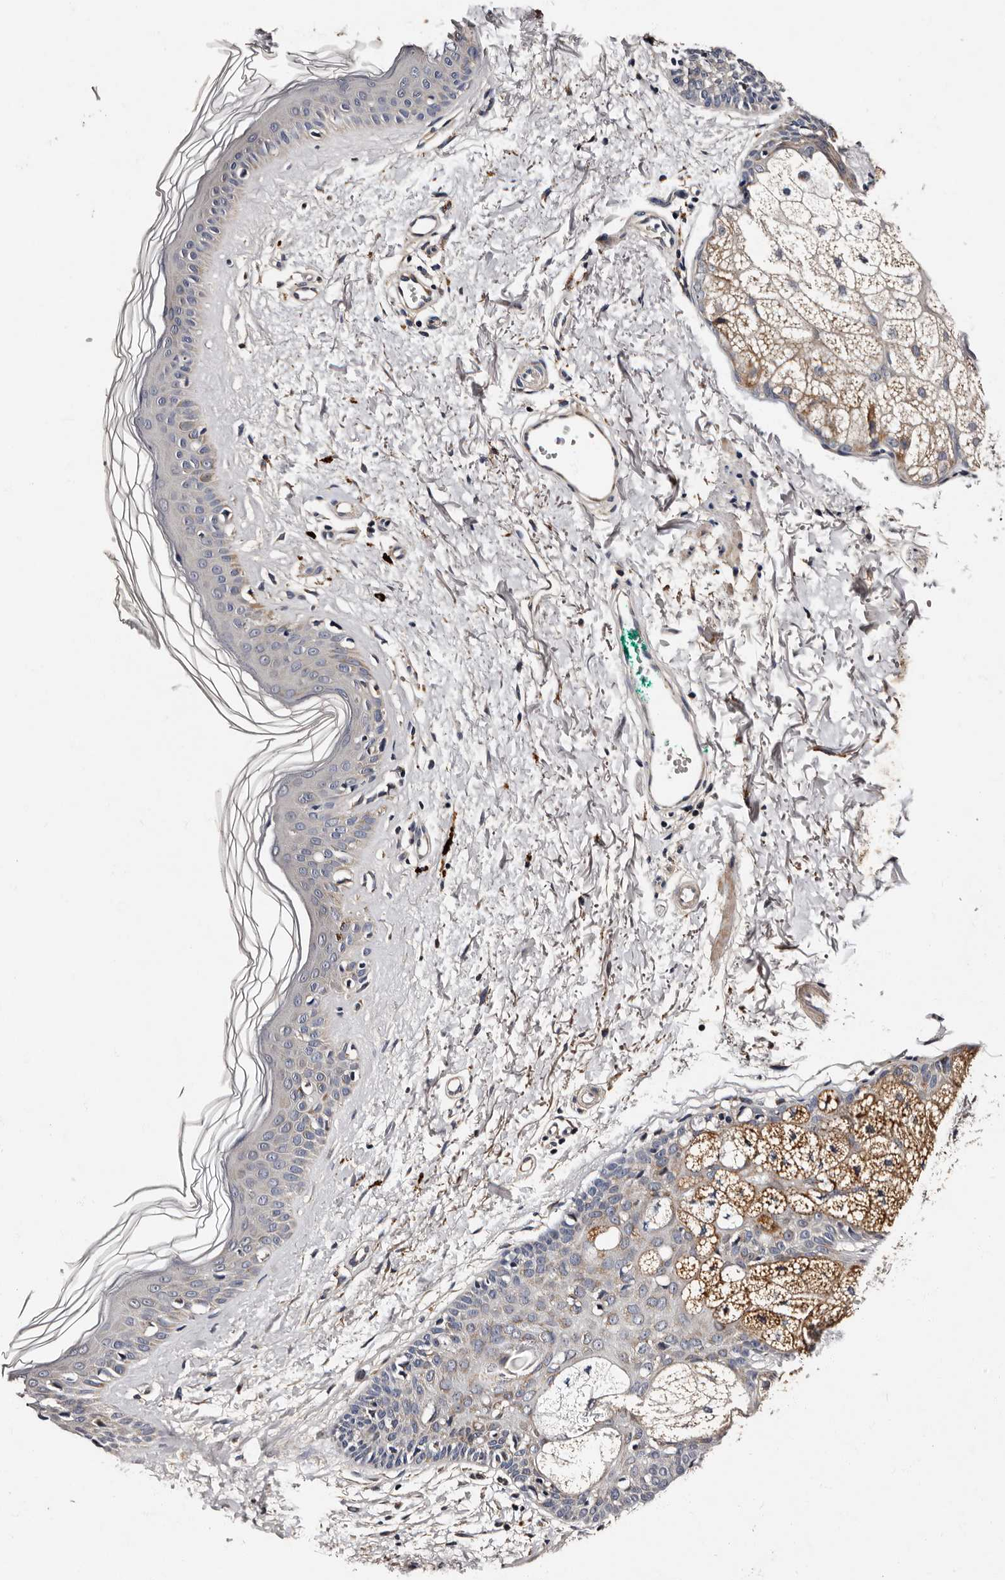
{"staining": {"intensity": "negative", "quantity": "none", "location": "none"}, "tissue": "skin cancer", "cell_type": "Tumor cells", "image_type": "cancer", "snomed": [{"axis": "morphology", "description": "Basal cell carcinoma"}, {"axis": "topography", "description": "Skin"}], "caption": "Immunohistochemical staining of human basal cell carcinoma (skin) exhibits no significant staining in tumor cells. (Brightfield microscopy of DAB (3,3'-diaminobenzidine) immunohistochemistry at high magnification).", "gene": "ADCK5", "patient": {"sex": "male", "age": 48}}